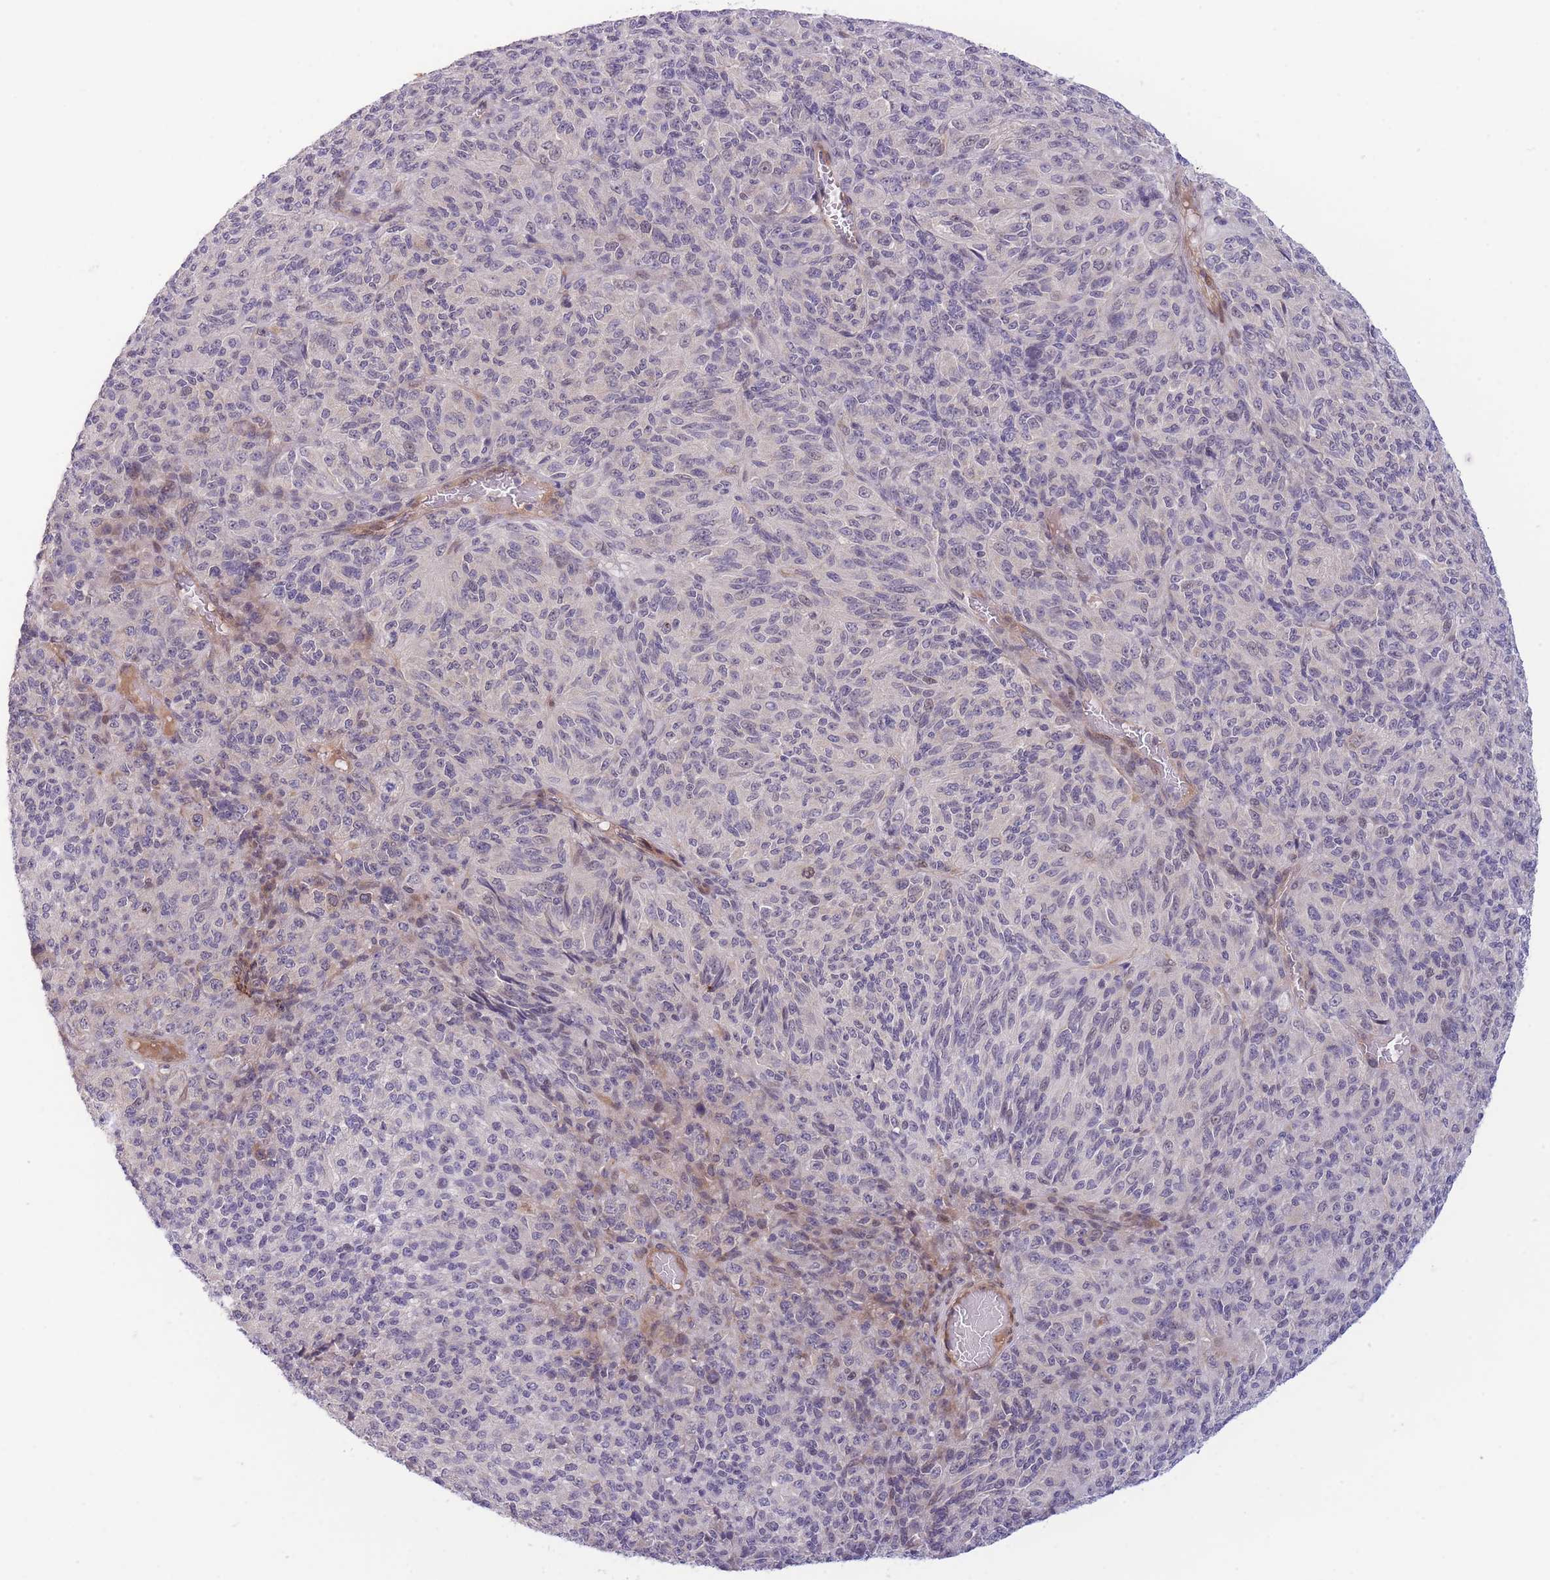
{"staining": {"intensity": "moderate", "quantity": "<25%", "location": "cytoplasmic/membranous,nuclear"}, "tissue": "melanoma", "cell_type": "Tumor cells", "image_type": "cancer", "snomed": [{"axis": "morphology", "description": "Malignant melanoma, Metastatic site"}, {"axis": "topography", "description": "Brain"}], "caption": "Melanoma was stained to show a protein in brown. There is low levels of moderate cytoplasmic/membranous and nuclear staining in approximately <25% of tumor cells. The protein of interest is shown in brown color, while the nuclei are stained blue.", "gene": "CDC25B", "patient": {"sex": "female", "age": 56}}